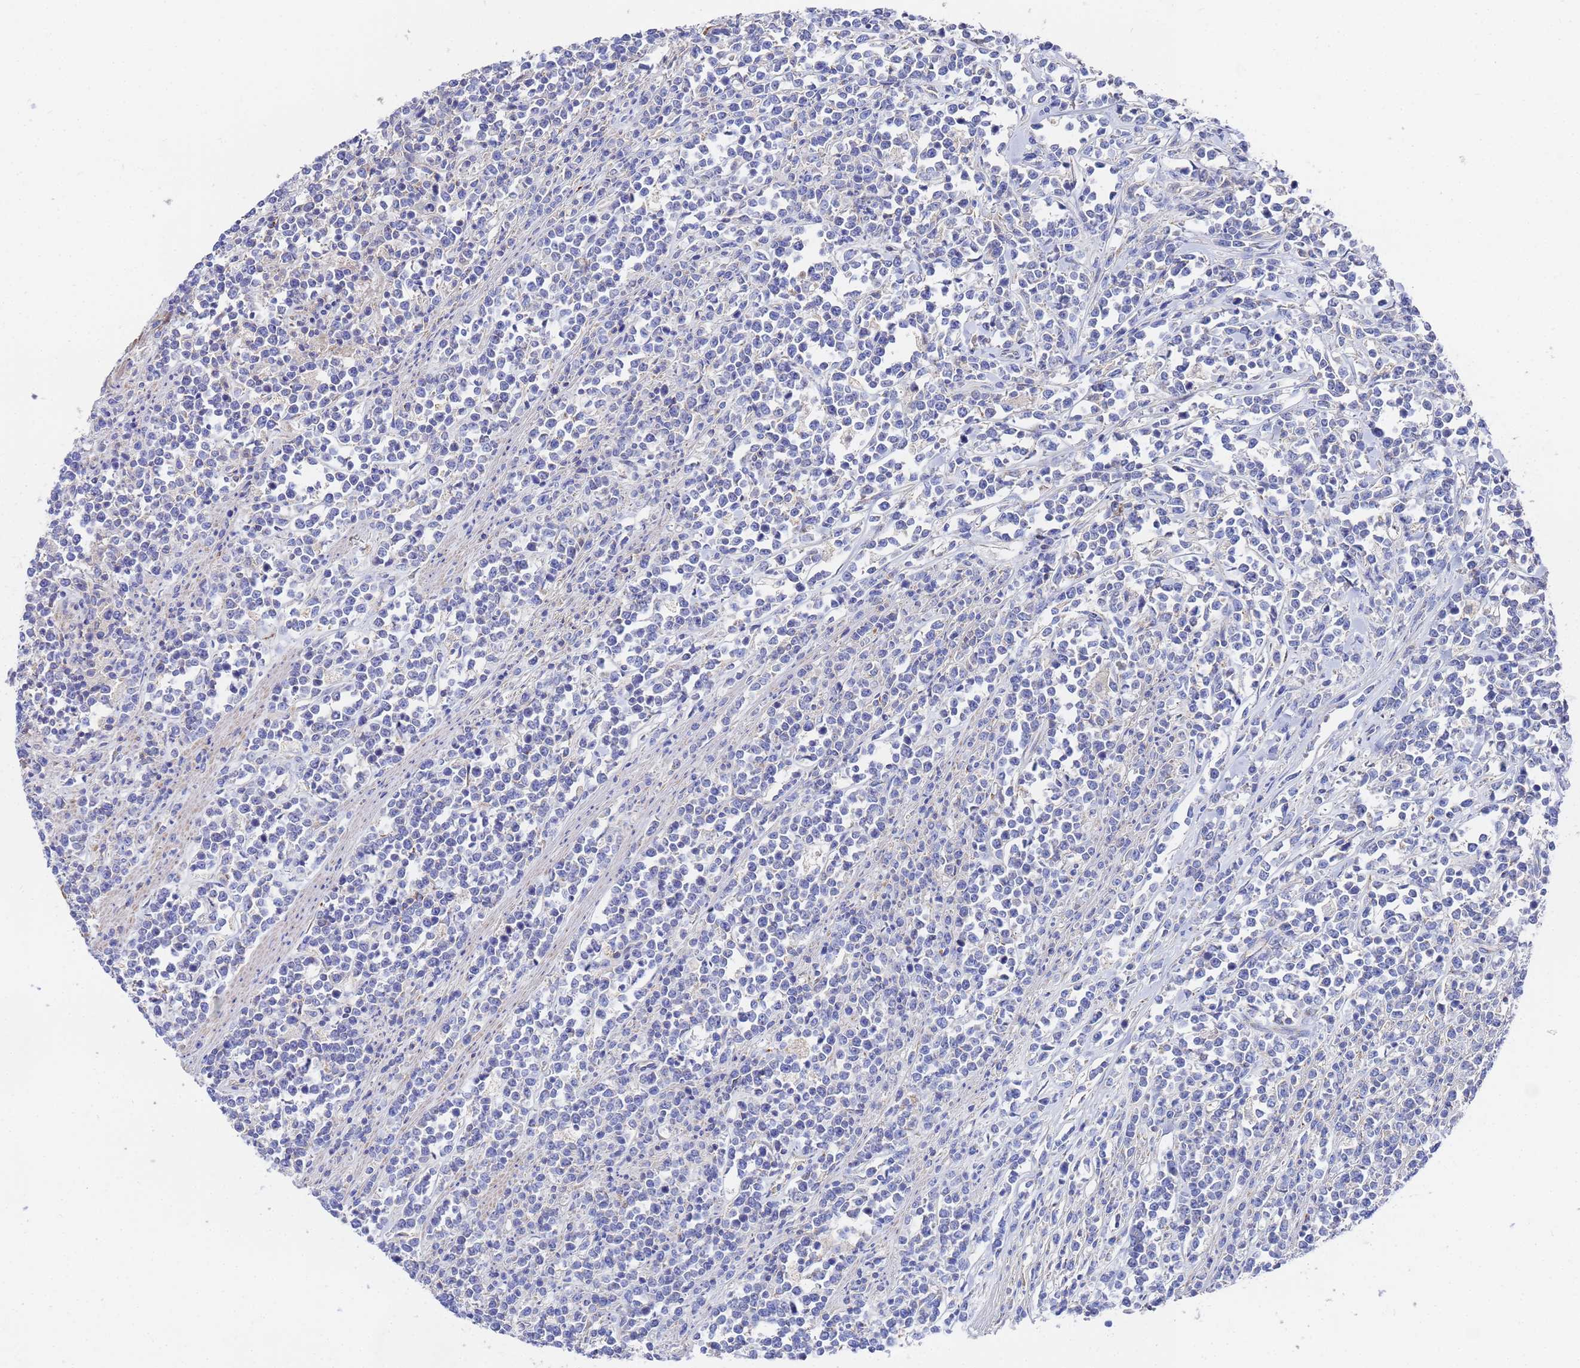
{"staining": {"intensity": "negative", "quantity": "none", "location": "none"}, "tissue": "lymphoma", "cell_type": "Tumor cells", "image_type": "cancer", "snomed": [{"axis": "morphology", "description": "Malignant lymphoma, non-Hodgkin's type, High grade"}, {"axis": "topography", "description": "Small intestine"}], "caption": "A histopathology image of human lymphoma is negative for staining in tumor cells. The staining is performed using DAB (3,3'-diaminobenzidine) brown chromogen with nuclei counter-stained in using hematoxylin.", "gene": "FAHD2A", "patient": {"sex": "male", "age": 8}}